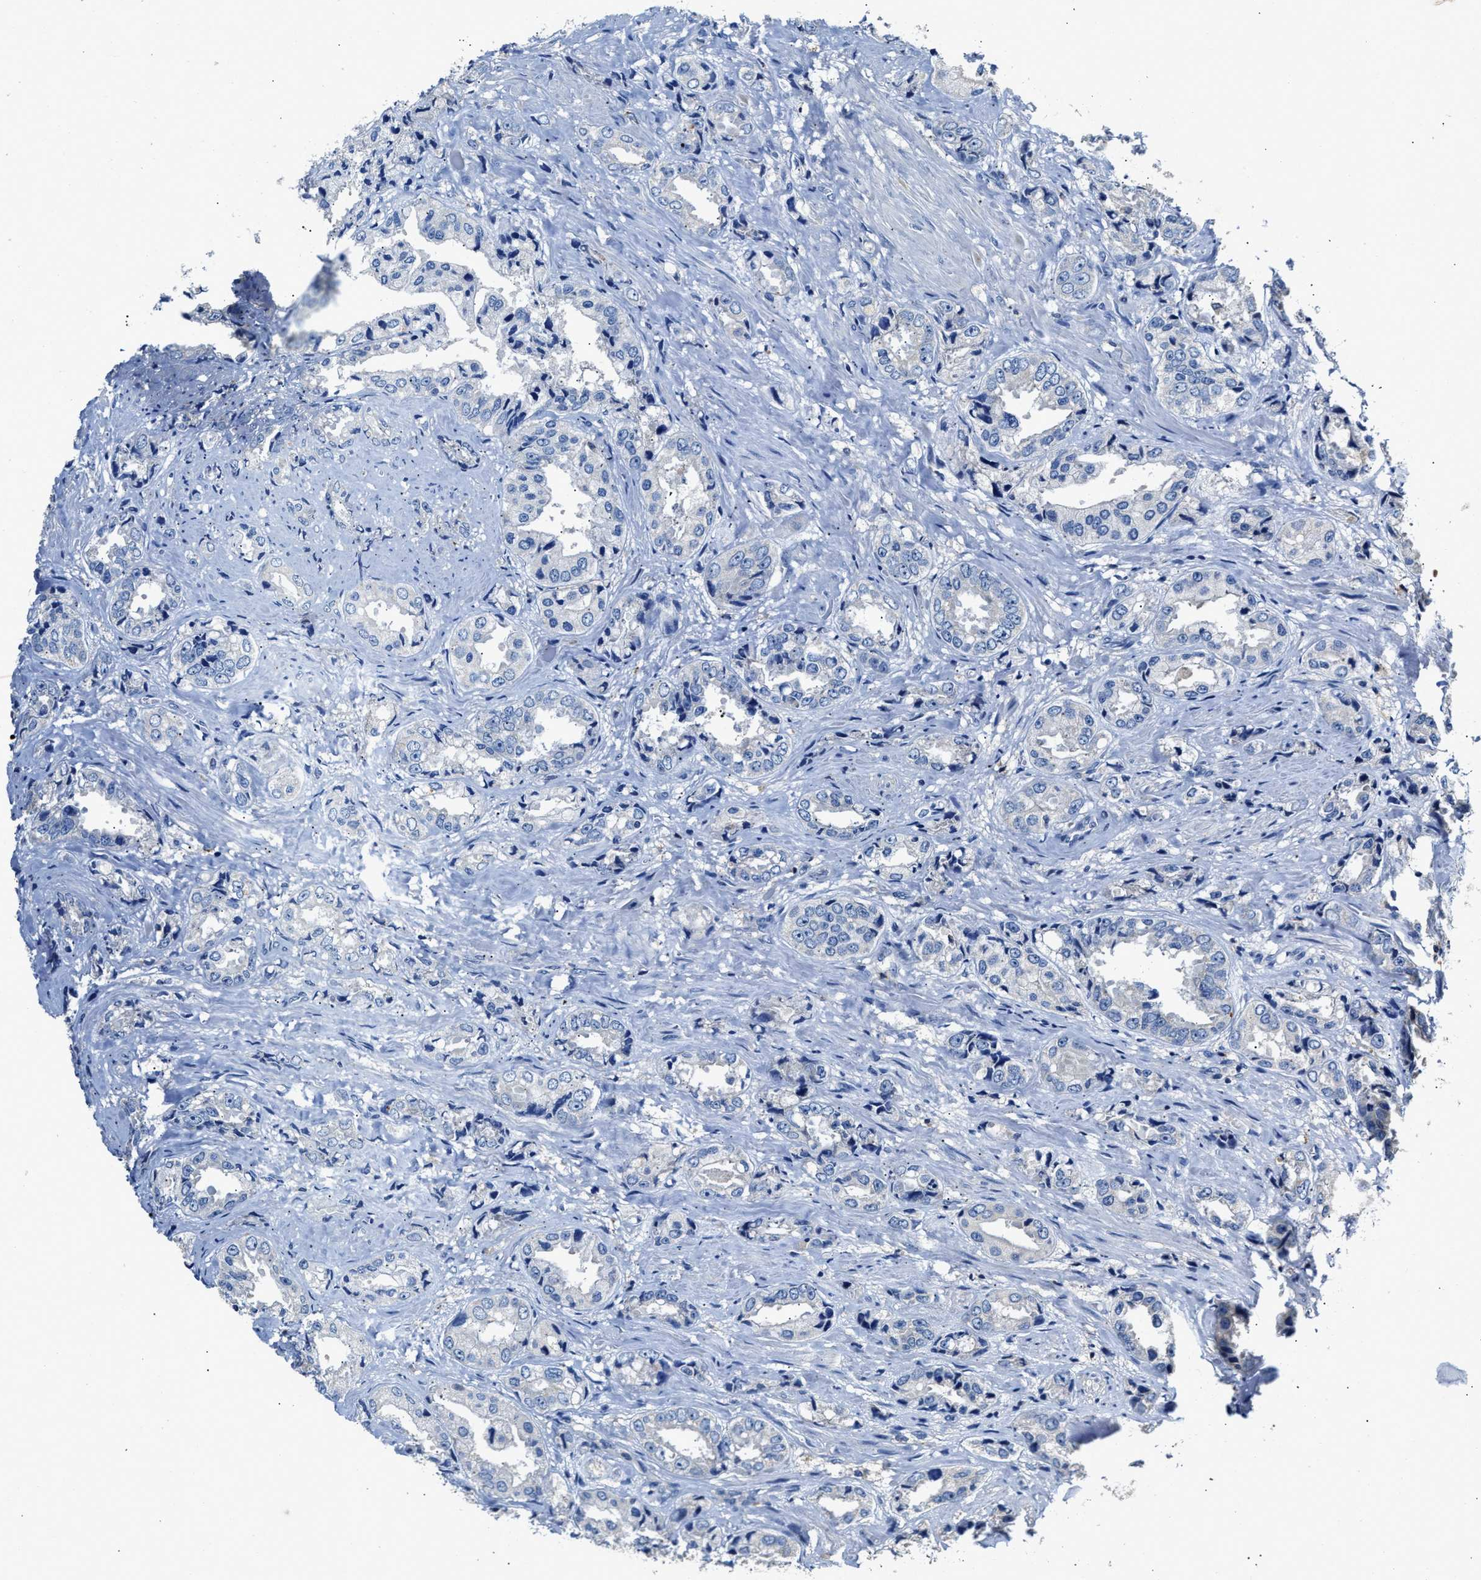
{"staining": {"intensity": "negative", "quantity": "none", "location": "none"}, "tissue": "prostate cancer", "cell_type": "Tumor cells", "image_type": "cancer", "snomed": [{"axis": "morphology", "description": "Adenocarcinoma, High grade"}, {"axis": "topography", "description": "Prostate"}], "caption": "There is no significant expression in tumor cells of adenocarcinoma (high-grade) (prostate).", "gene": "SLCO2B1", "patient": {"sex": "male", "age": 61}}